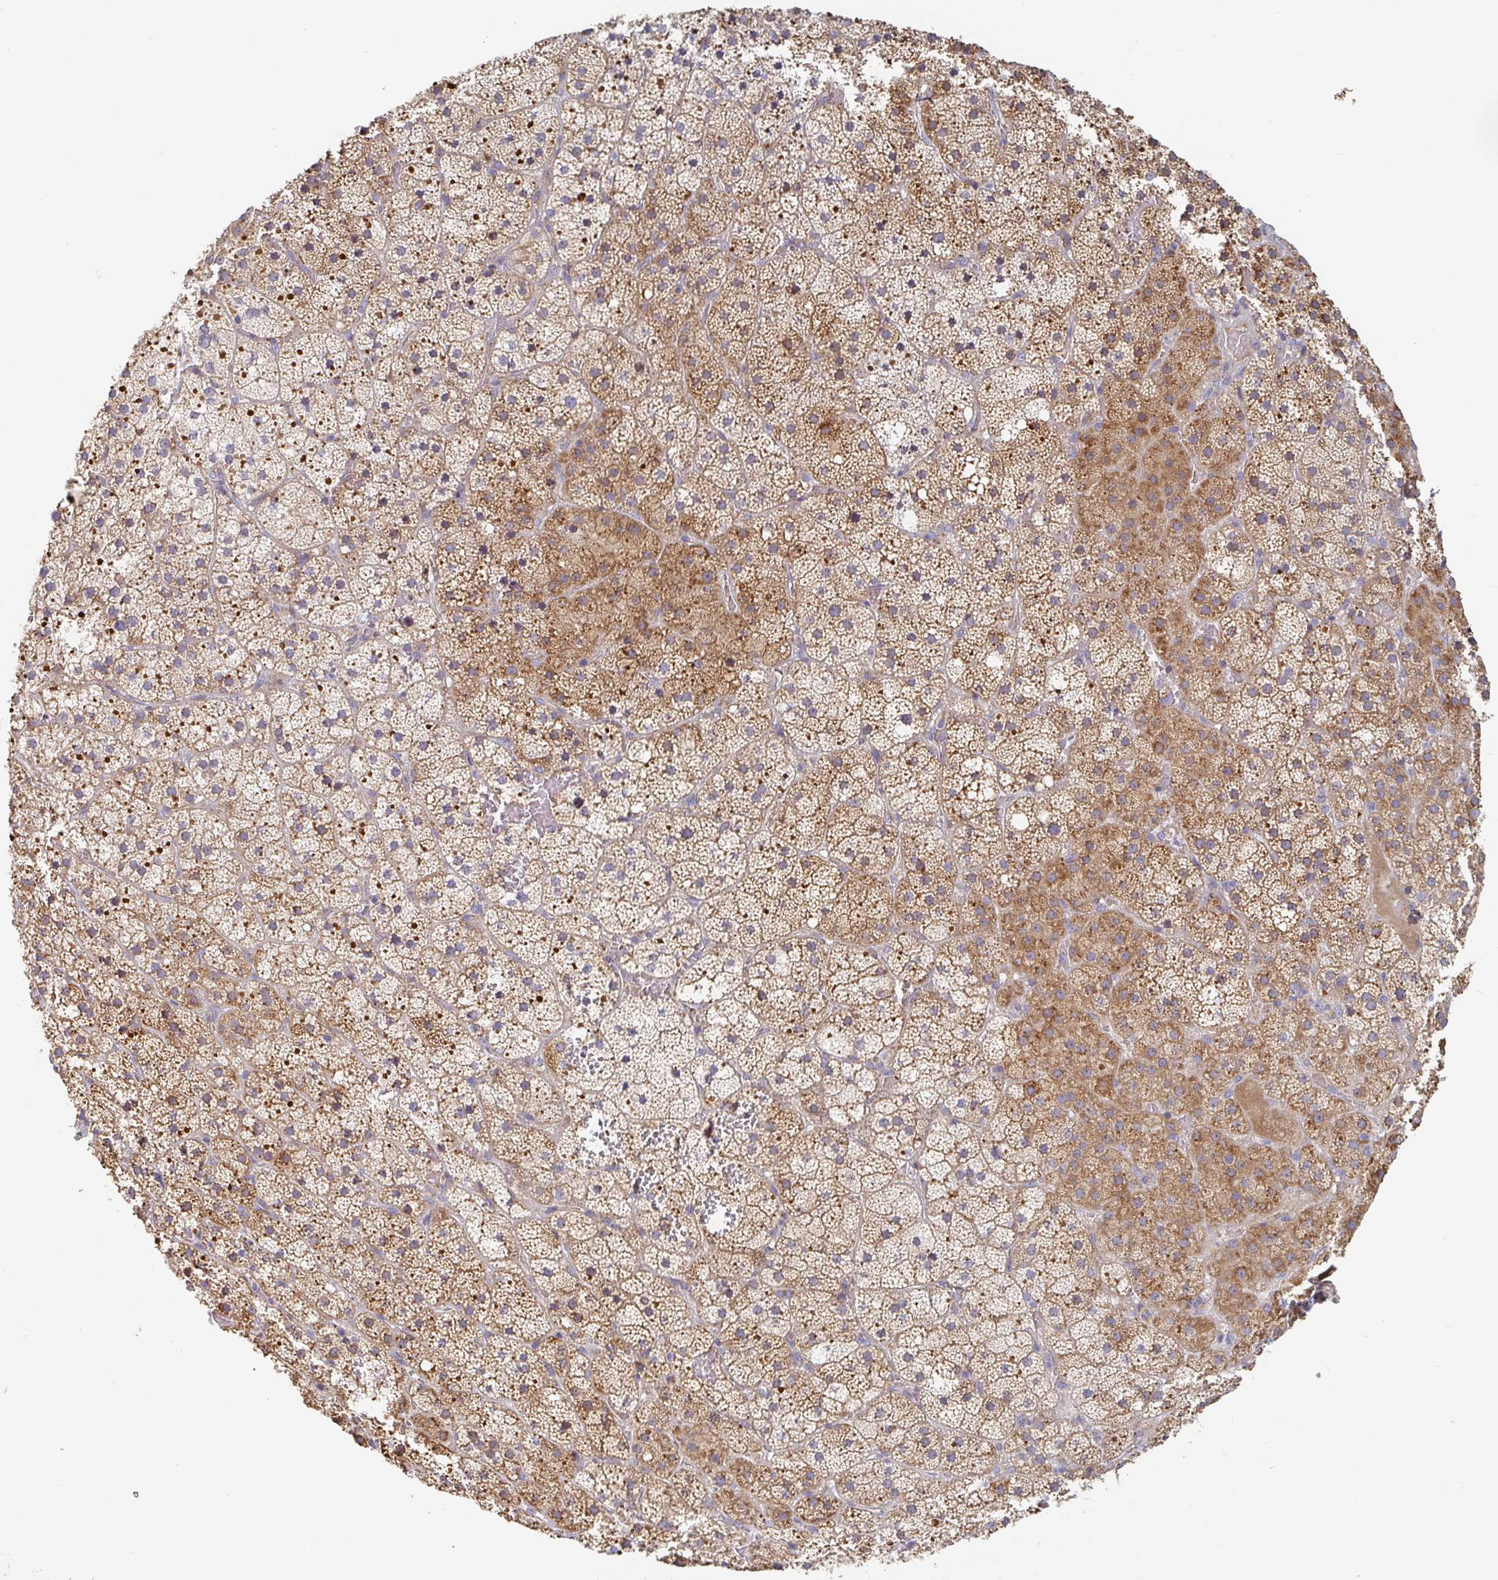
{"staining": {"intensity": "moderate", "quantity": ">75%", "location": "cytoplasmic/membranous"}, "tissue": "adrenal gland", "cell_type": "Glandular cells", "image_type": "normal", "snomed": [{"axis": "morphology", "description": "Normal tissue, NOS"}, {"axis": "topography", "description": "Adrenal gland"}], "caption": "About >75% of glandular cells in unremarkable human adrenal gland display moderate cytoplasmic/membranous protein positivity as visualized by brown immunohistochemical staining.", "gene": "IRAK2", "patient": {"sex": "male", "age": 53}}